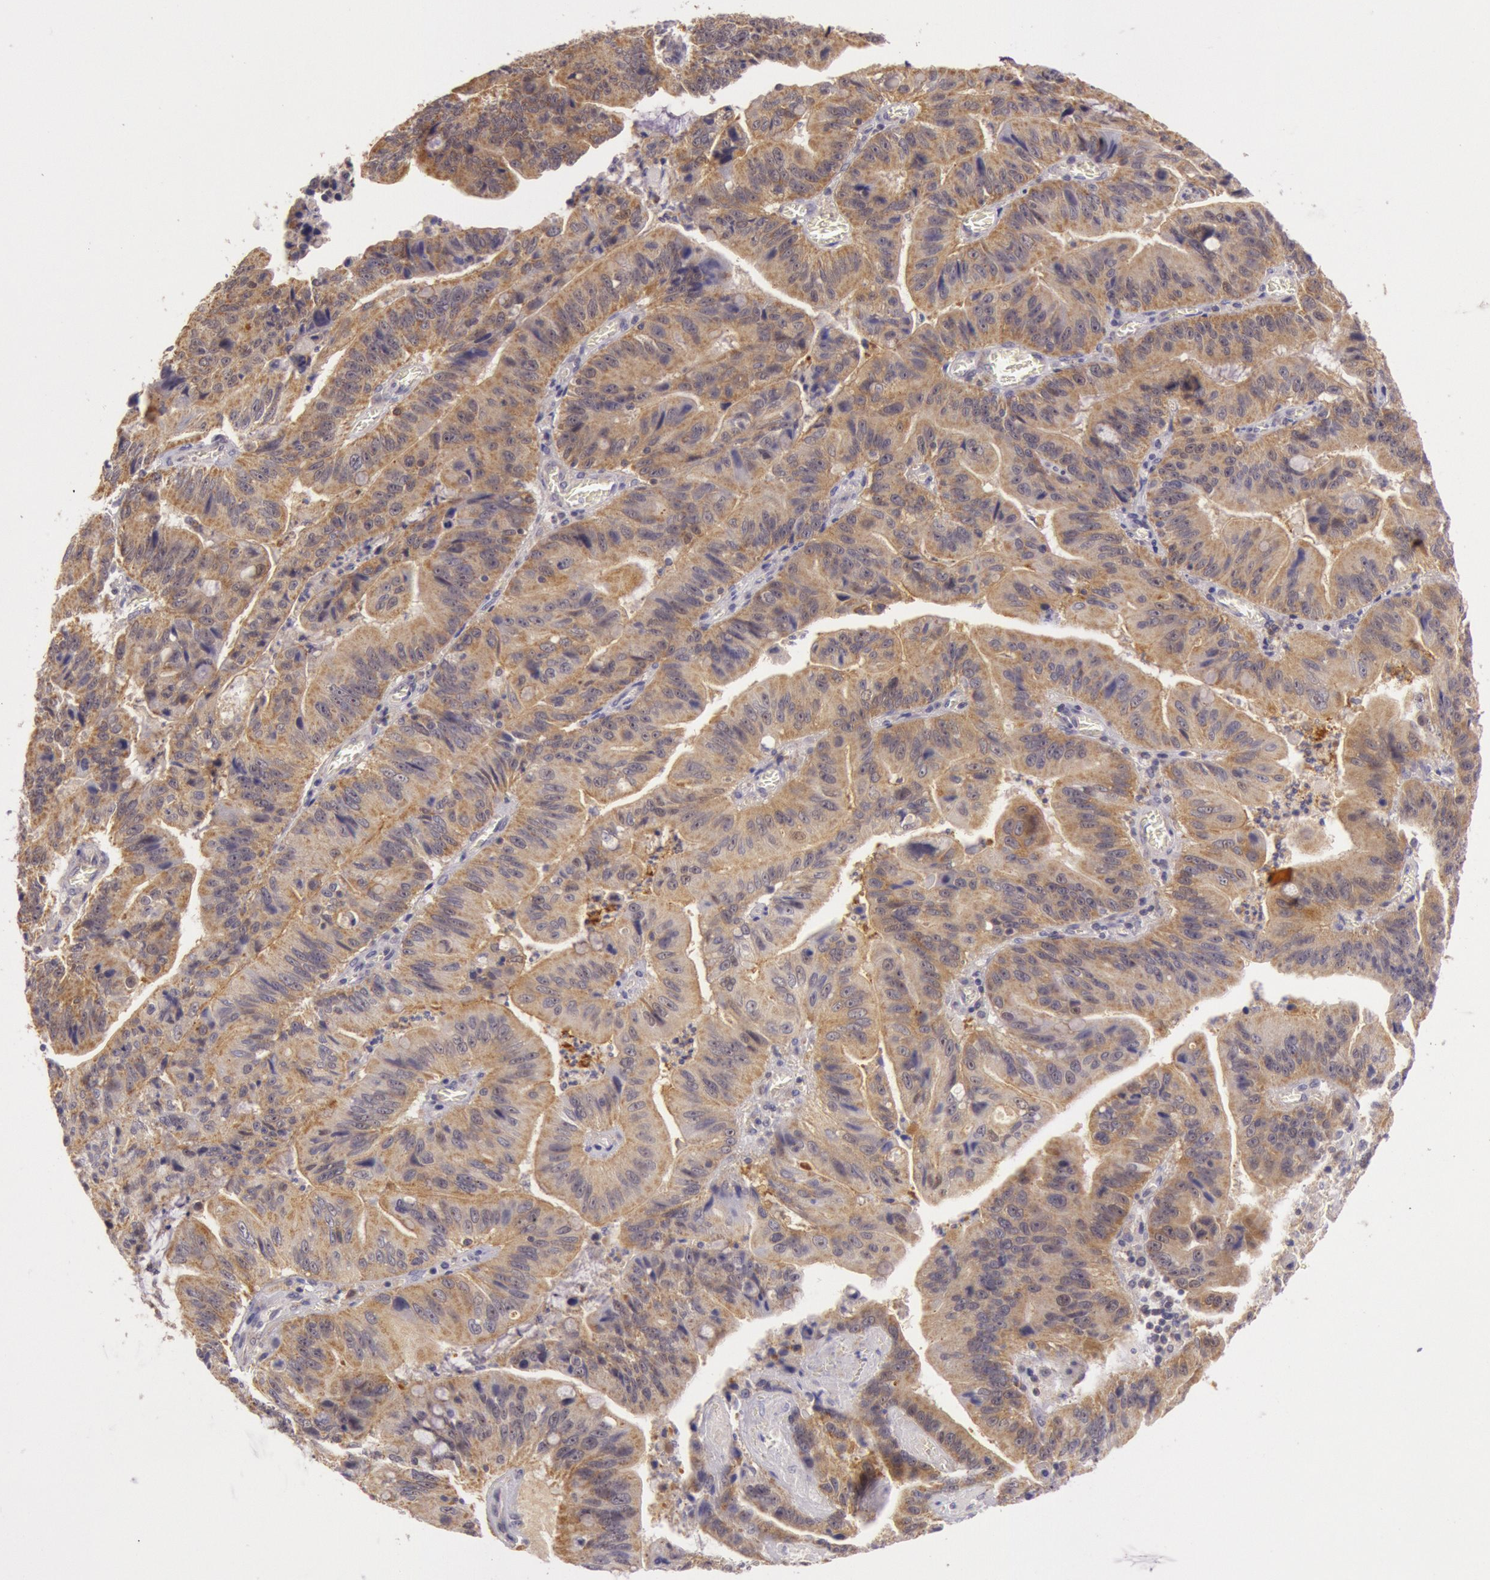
{"staining": {"intensity": "strong", "quantity": ">75%", "location": "cytoplasmic/membranous,nuclear"}, "tissue": "stomach cancer", "cell_type": "Tumor cells", "image_type": "cancer", "snomed": [{"axis": "morphology", "description": "Adenocarcinoma, NOS"}, {"axis": "topography", "description": "Stomach, upper"}], "caption": "The immunohistochemical stain shows strong cytoplasmic/membranous and nuclear expression in tumor cells of adenocarcinoma (stomach) tissue.", "gene": "CDK16", "patient": {"sex": "male", "age": 63}}